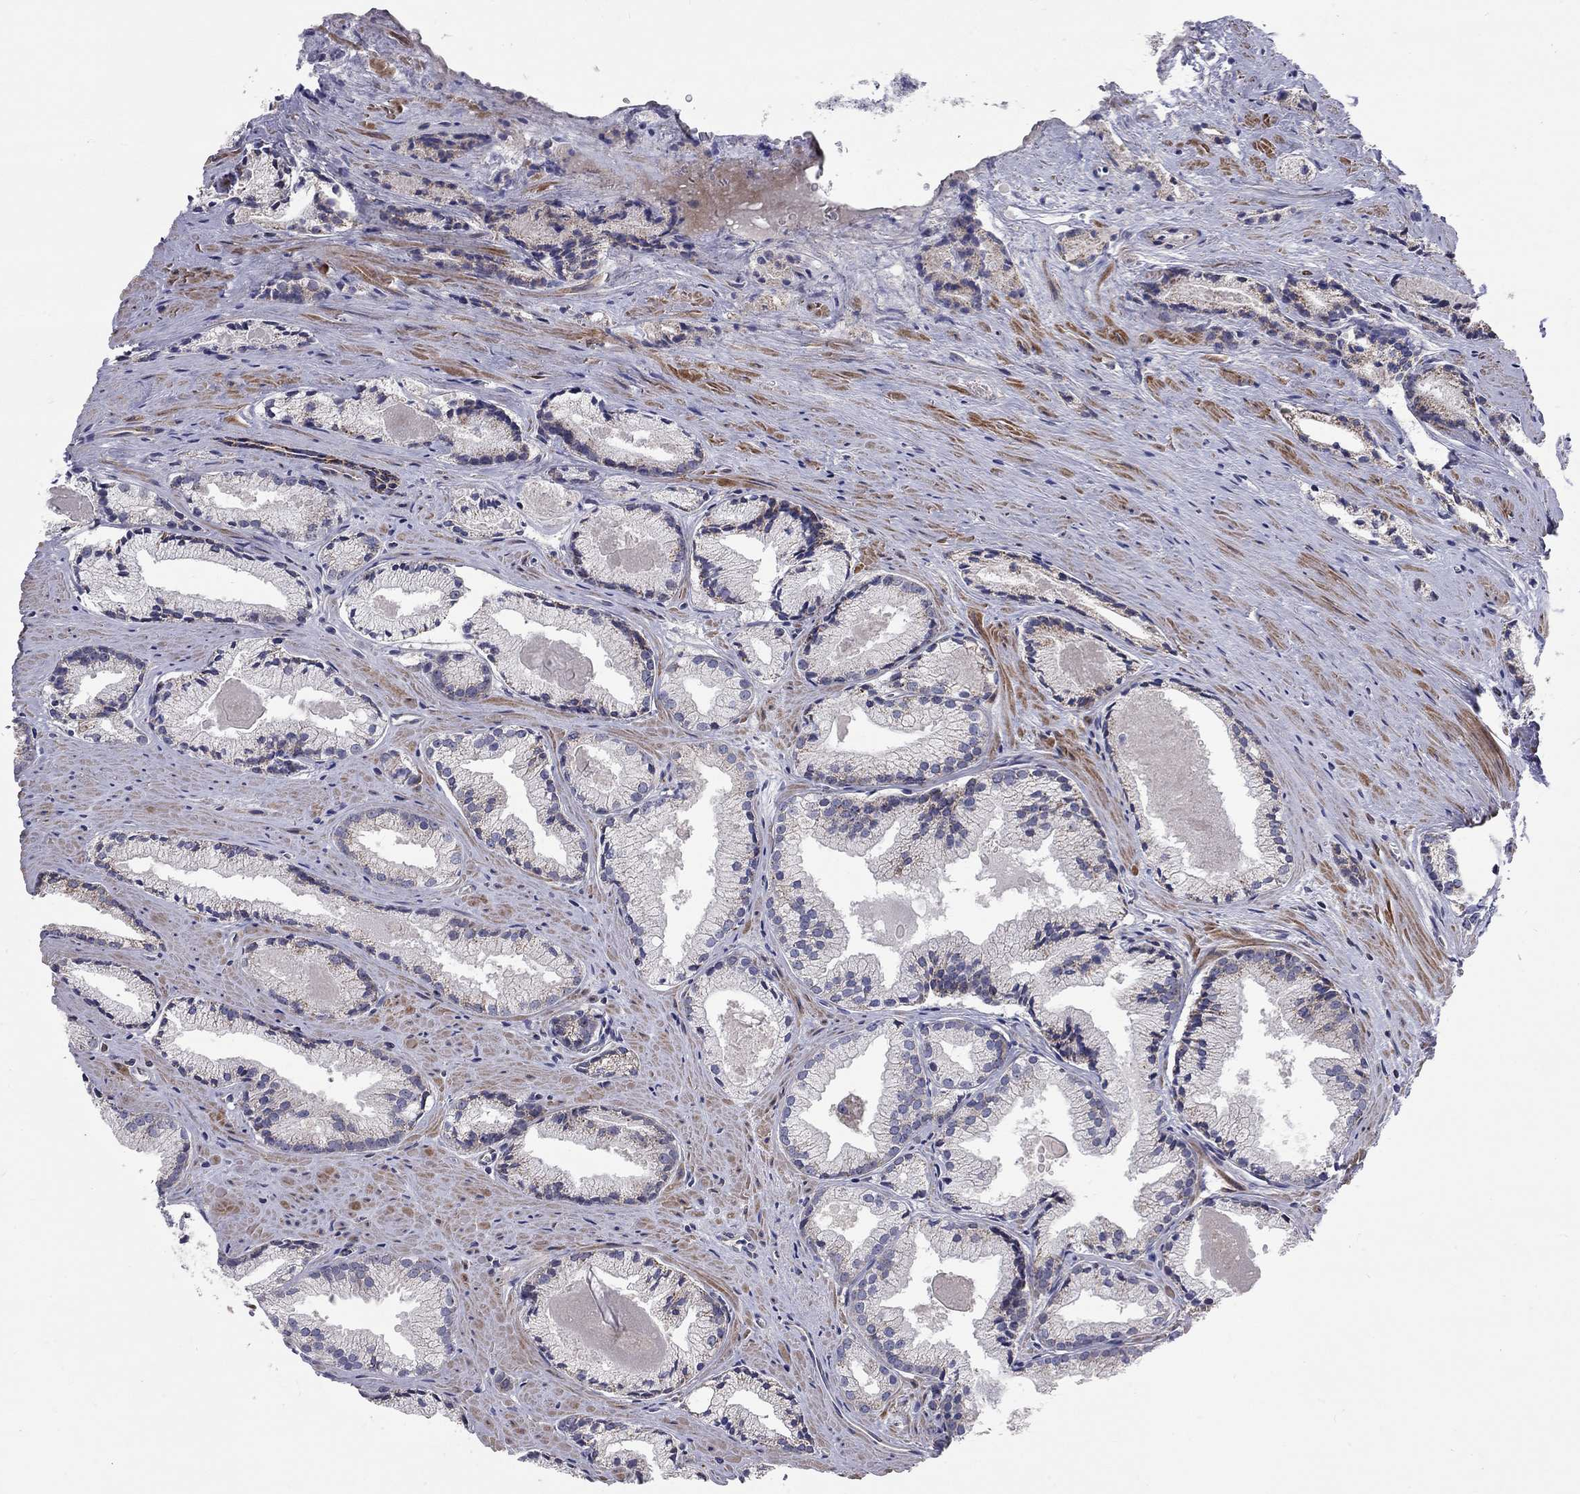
{"staining": {"intensity": "negative", "quantity": "none", "location": "none"}, "tissue": "prostate cancer", "cell_type": "Tumor cells", "image_type": "cancer", "snomed": [{"axis": "morphology", "description": "Adenocarcinoma, NOS"}, {"axis": "morphology", "description": "Adenocarcinoma, High grade"}, {"axis": "topography", "description": "Prostate"}], "caption": "The IHC image has no significant staining in tumor cells of prostate cancer (adenocarcinoma) tissue.", "gene": "KANSL1L", "patient": {"sex": "male", "age": 70}}